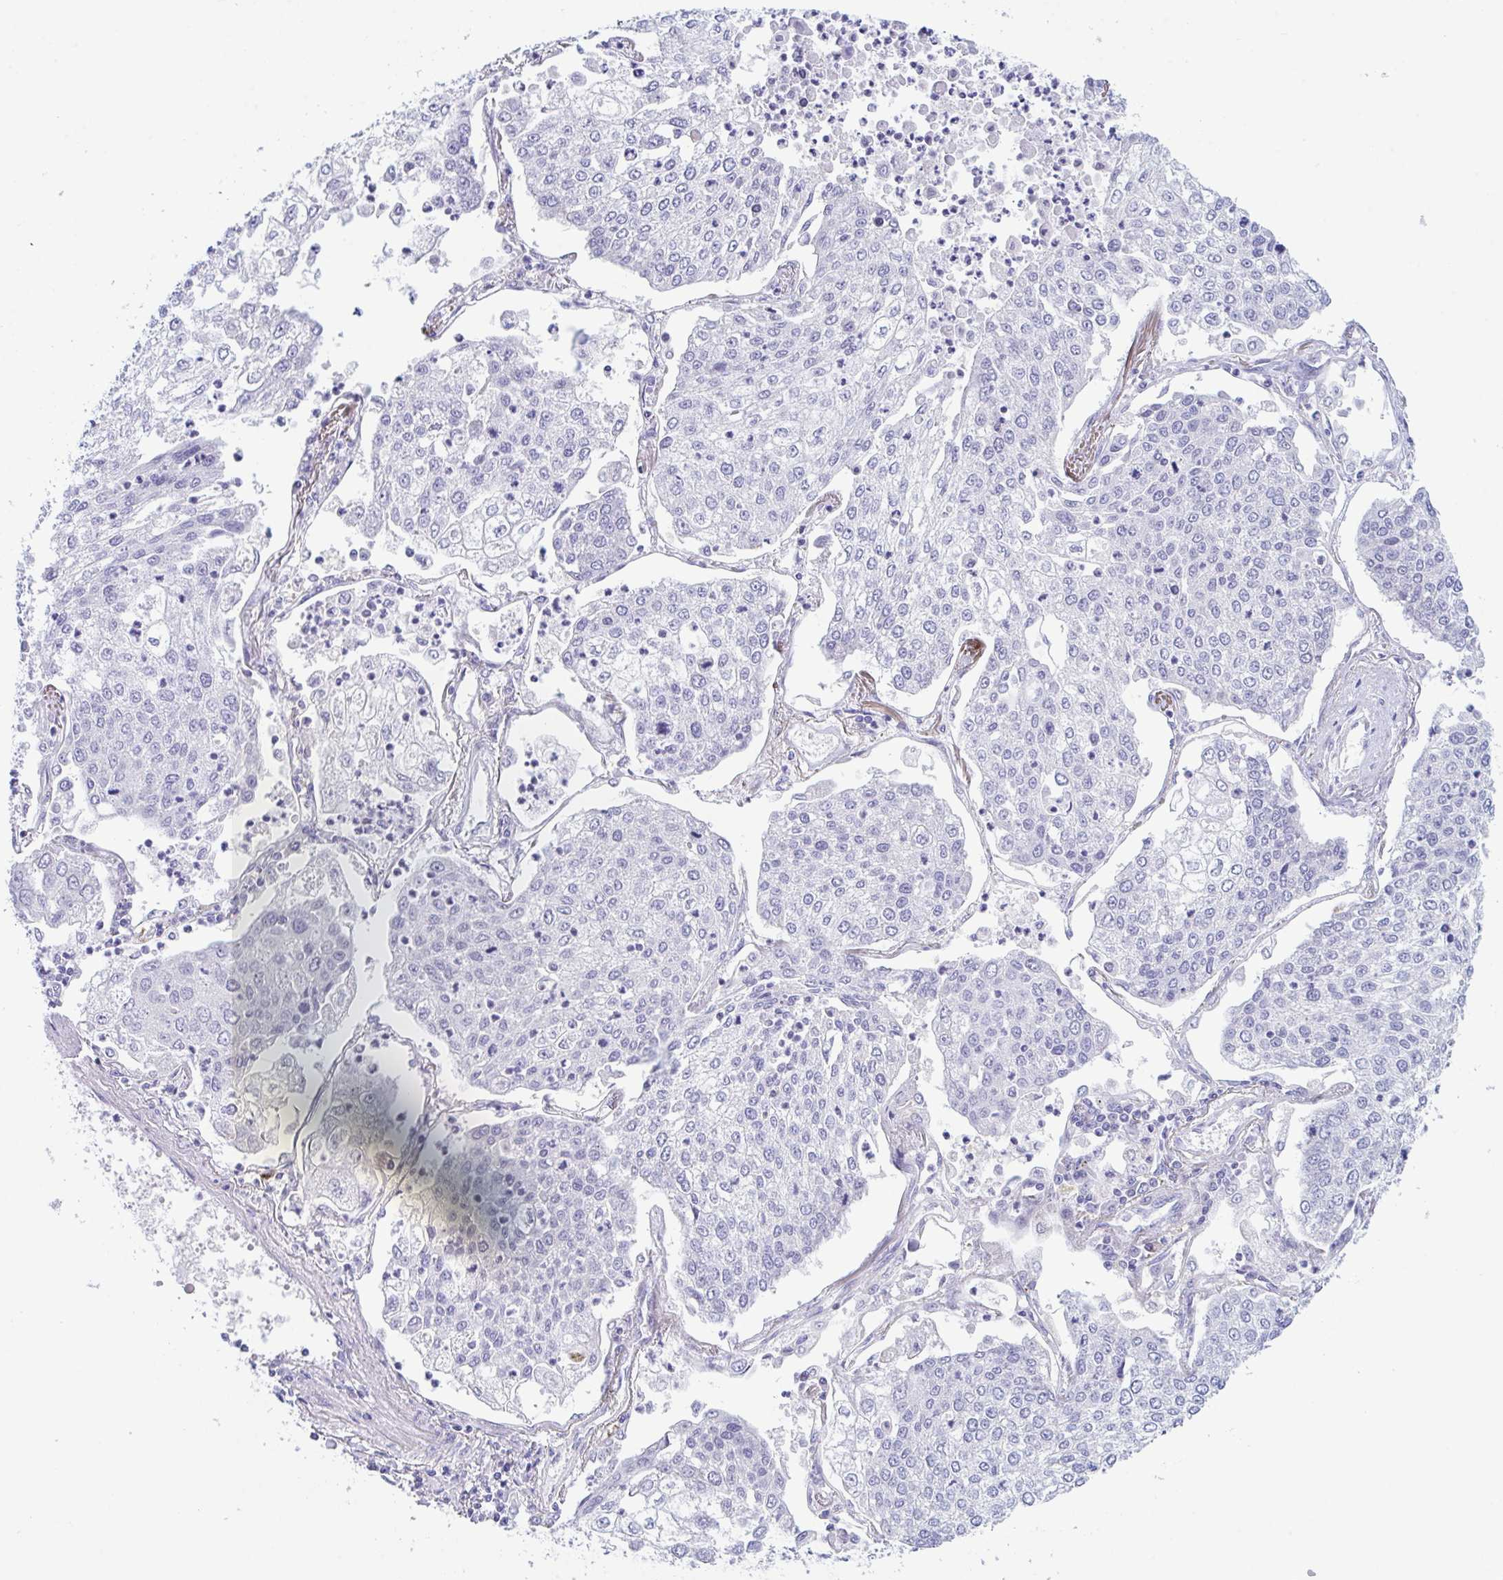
{"staining": {"intensity": "negative", "quantity": "none", "location": "none"}, "tissue": "lung cancer", "cell_type": "Tumor cells", "image_type": "cancer", "snomed": [{"axis": "morphology", "description": "Squamous cell carcinoma, NOS"}, {"axis": "topography", "description": "Lung"}], "caption": "This photomicrograph is of lung cancer stained with immunohistochemistry (IHC) to label a protein in brown with the nuclei are counter-stained blue. There is no positivity in tumor cells.", "gene": "BBS1", "patient": {"sex": "male", "age": 74}}